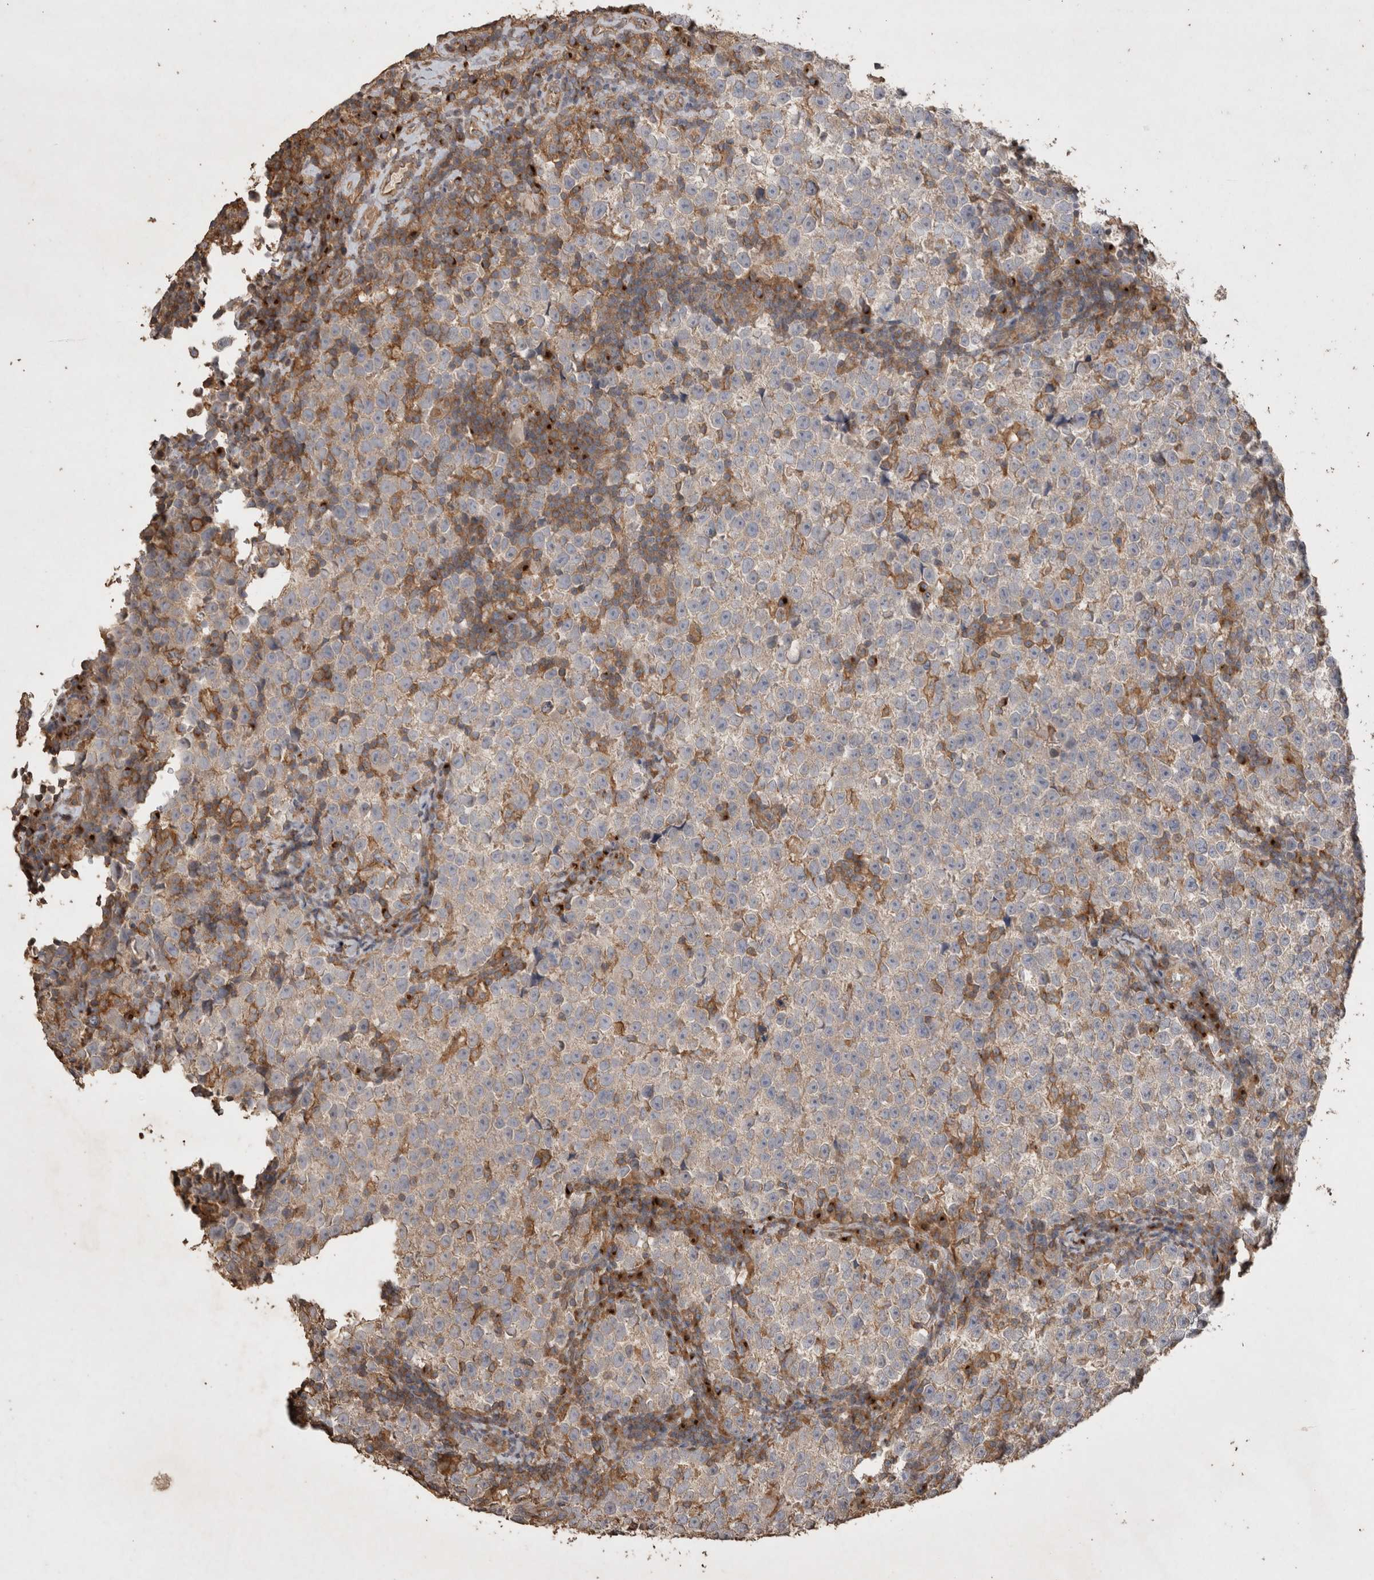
{"staining": {"intensity": "negative", "quantity": "none", "location": "none"}, "tissue": "testis cancer", "cell_type": "Tumor cells", "image_type": "cancer", "snomed": [{"axis": "morphology", "description": "Normal tissue, NOS"}, {"axis": "morphology", "description": "Seminoma, NOS"}, {"axis": "topography", "description": "Testis"}], "caption": "High magnification brightfield microscopy of testis cancer (seminoma) stained with DAB (3,3'-diaminobenzidine) (brown) and counterstained with hematoxylin (blue): tumor cells show no significant expression.", "gene": "SNX31", "patient": {"sex": "male", "age": 43}}